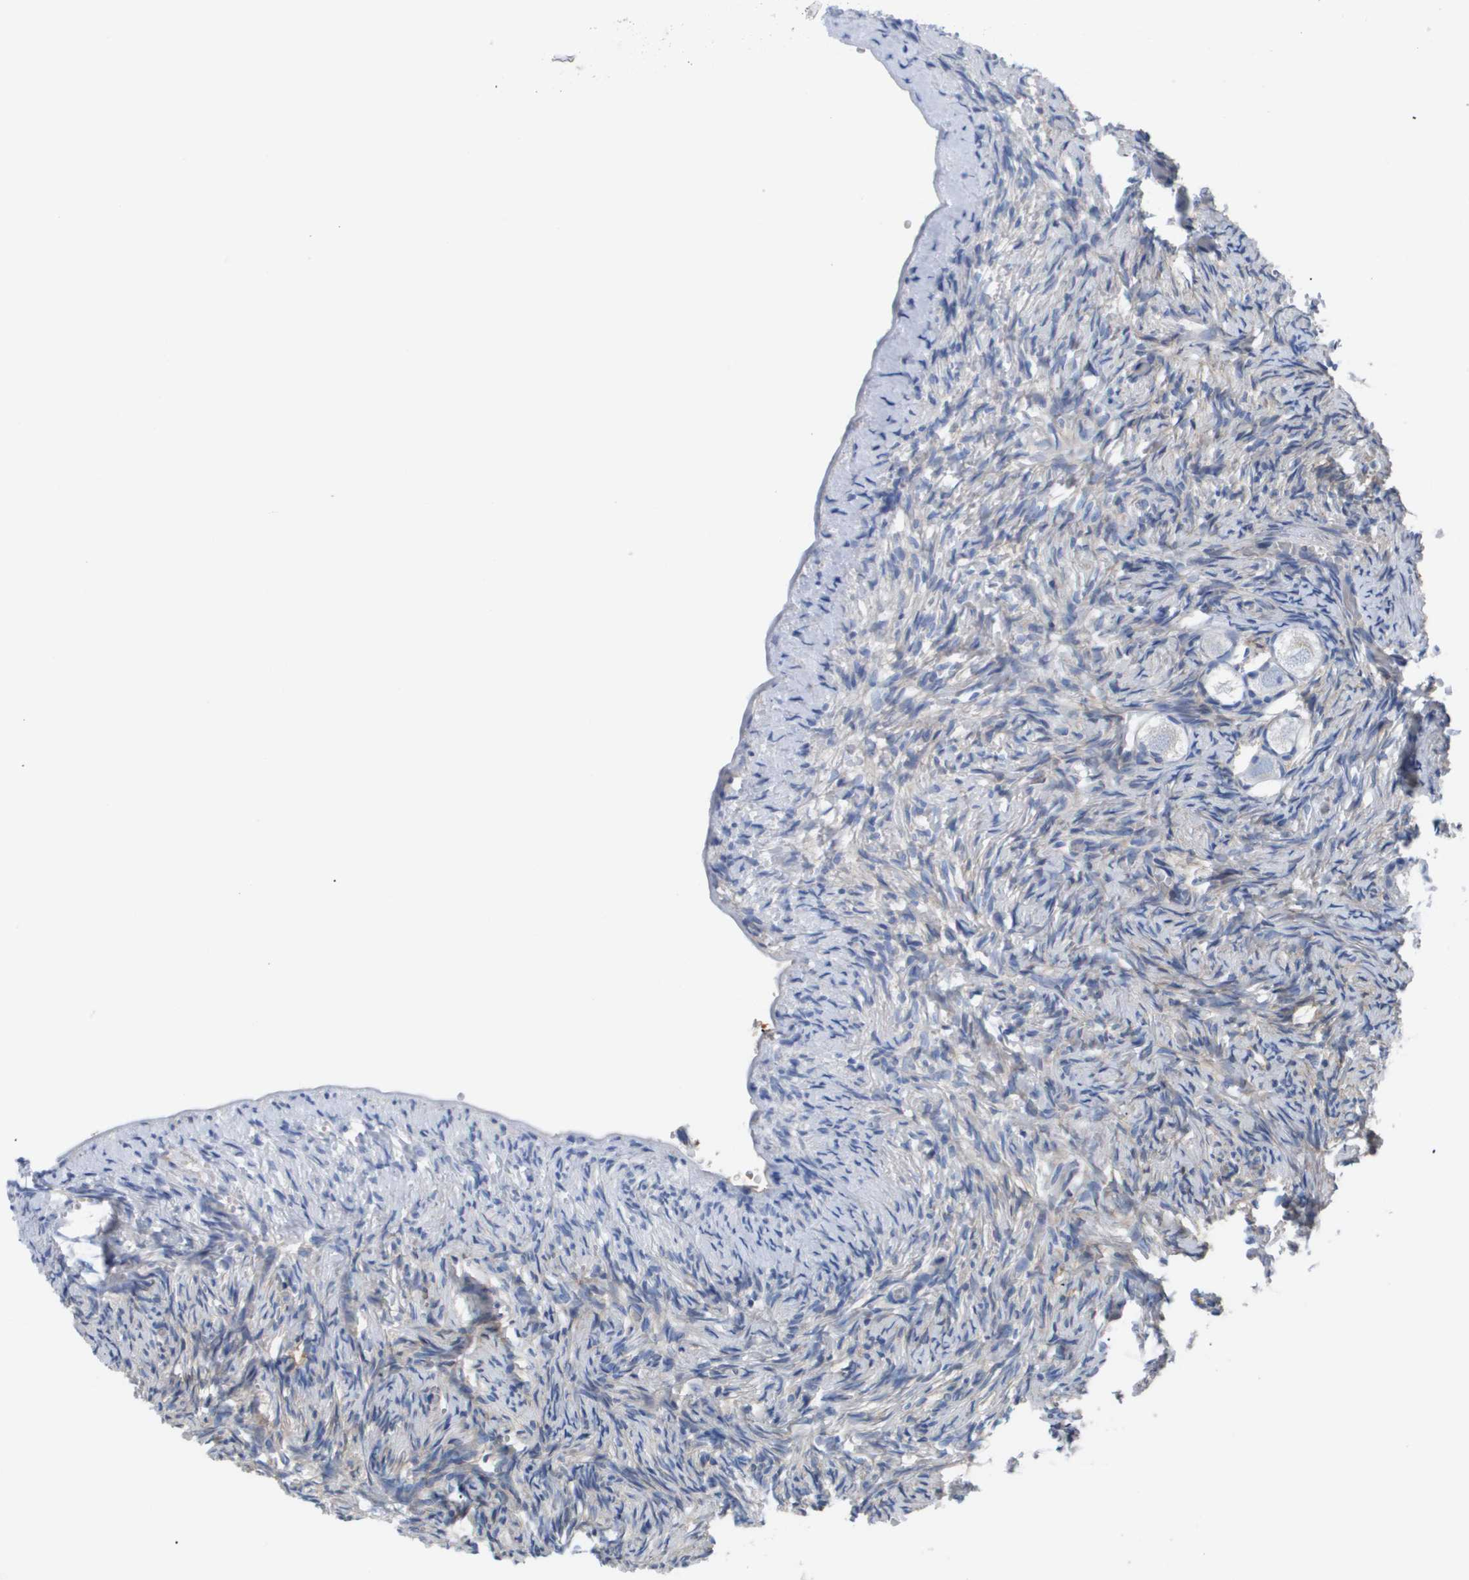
{"staining": {"intensity": "negative", "quantity": "none", "location": "none"}, "tissue": "ovary", "cell_type": "Follicle cells", "image_type": "normal", "snomed": [{"axis": "morphology", "description": "Normal tissue, NOS"}, {"axis": "topography", "description": "Ovary"}], "caption": "Immunohistochemistry of unremarkable ovary reveals no expression in follicle cells. Brightfield microscopy of IHC stained with DAB (3,3'-diaminobenzidine) (brown) and hematoxylin (blue), captured at high magnification.", "gene": "SERPINA6", "patient": {"sex": "female", "age": 27}}